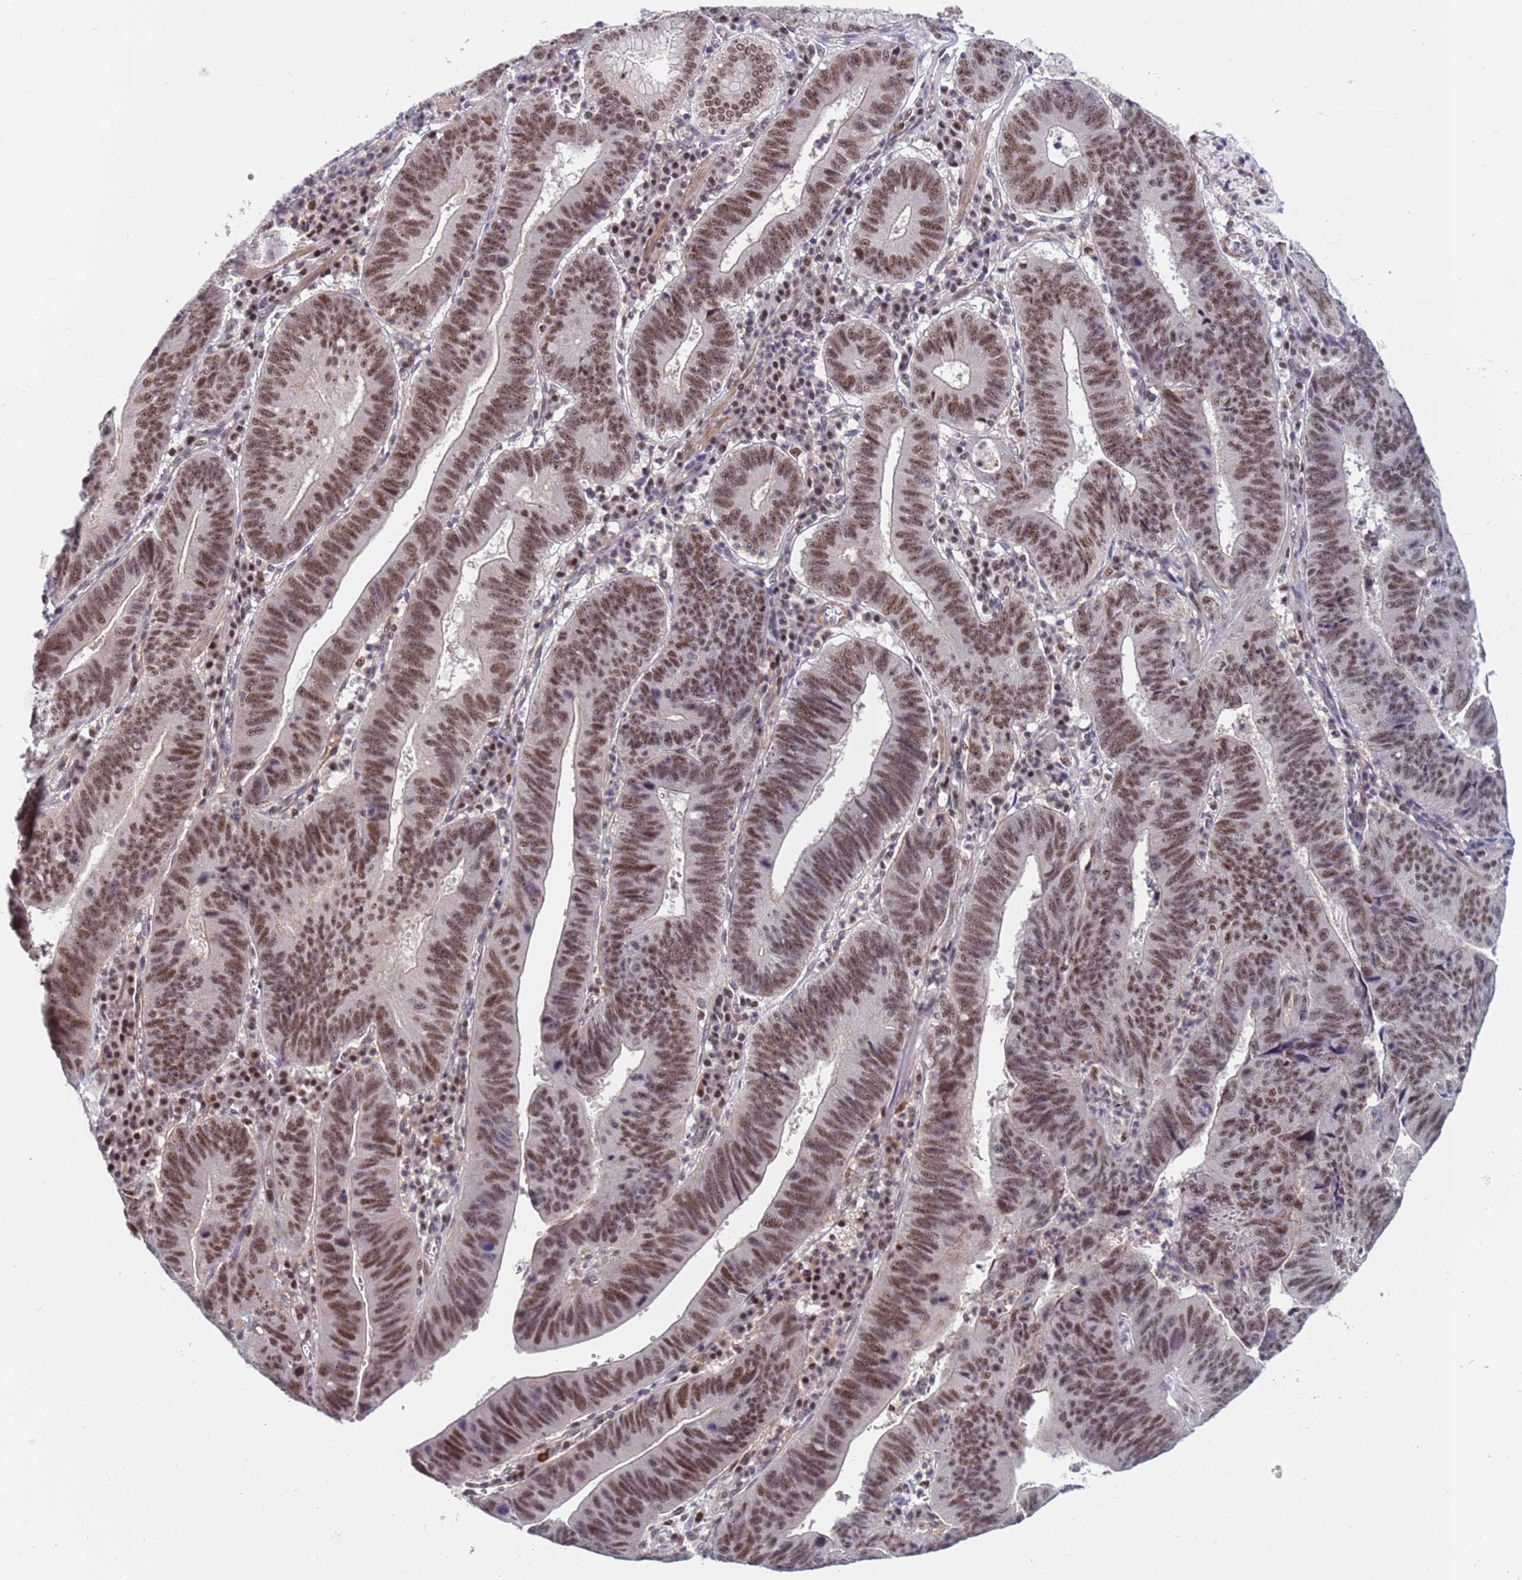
{"staining": {"intensity": "moderate", "quantity": ">75%", "location": "nuclear"}, "tissue": "stomach cancer", "cell_type": "Tumor cells", "image_type": "cancer", "snomed": [{"axis": "morphology", "description": "Adenocarcinoma, NOS"}, {"axis": "topography", "description": "Stomach"}], "caption": "Adenocarcinoma (stomach) was stained to show a protein in brown. There is medium levels of moderate nuclear staining in about >75% of tumor cells. (DAB (3,3'-diaminobenzidine) = brown stain, brightfield microscopy at high magnification).", "gene": "NSL1", "patient": {"sex": "male", "age": 59}}